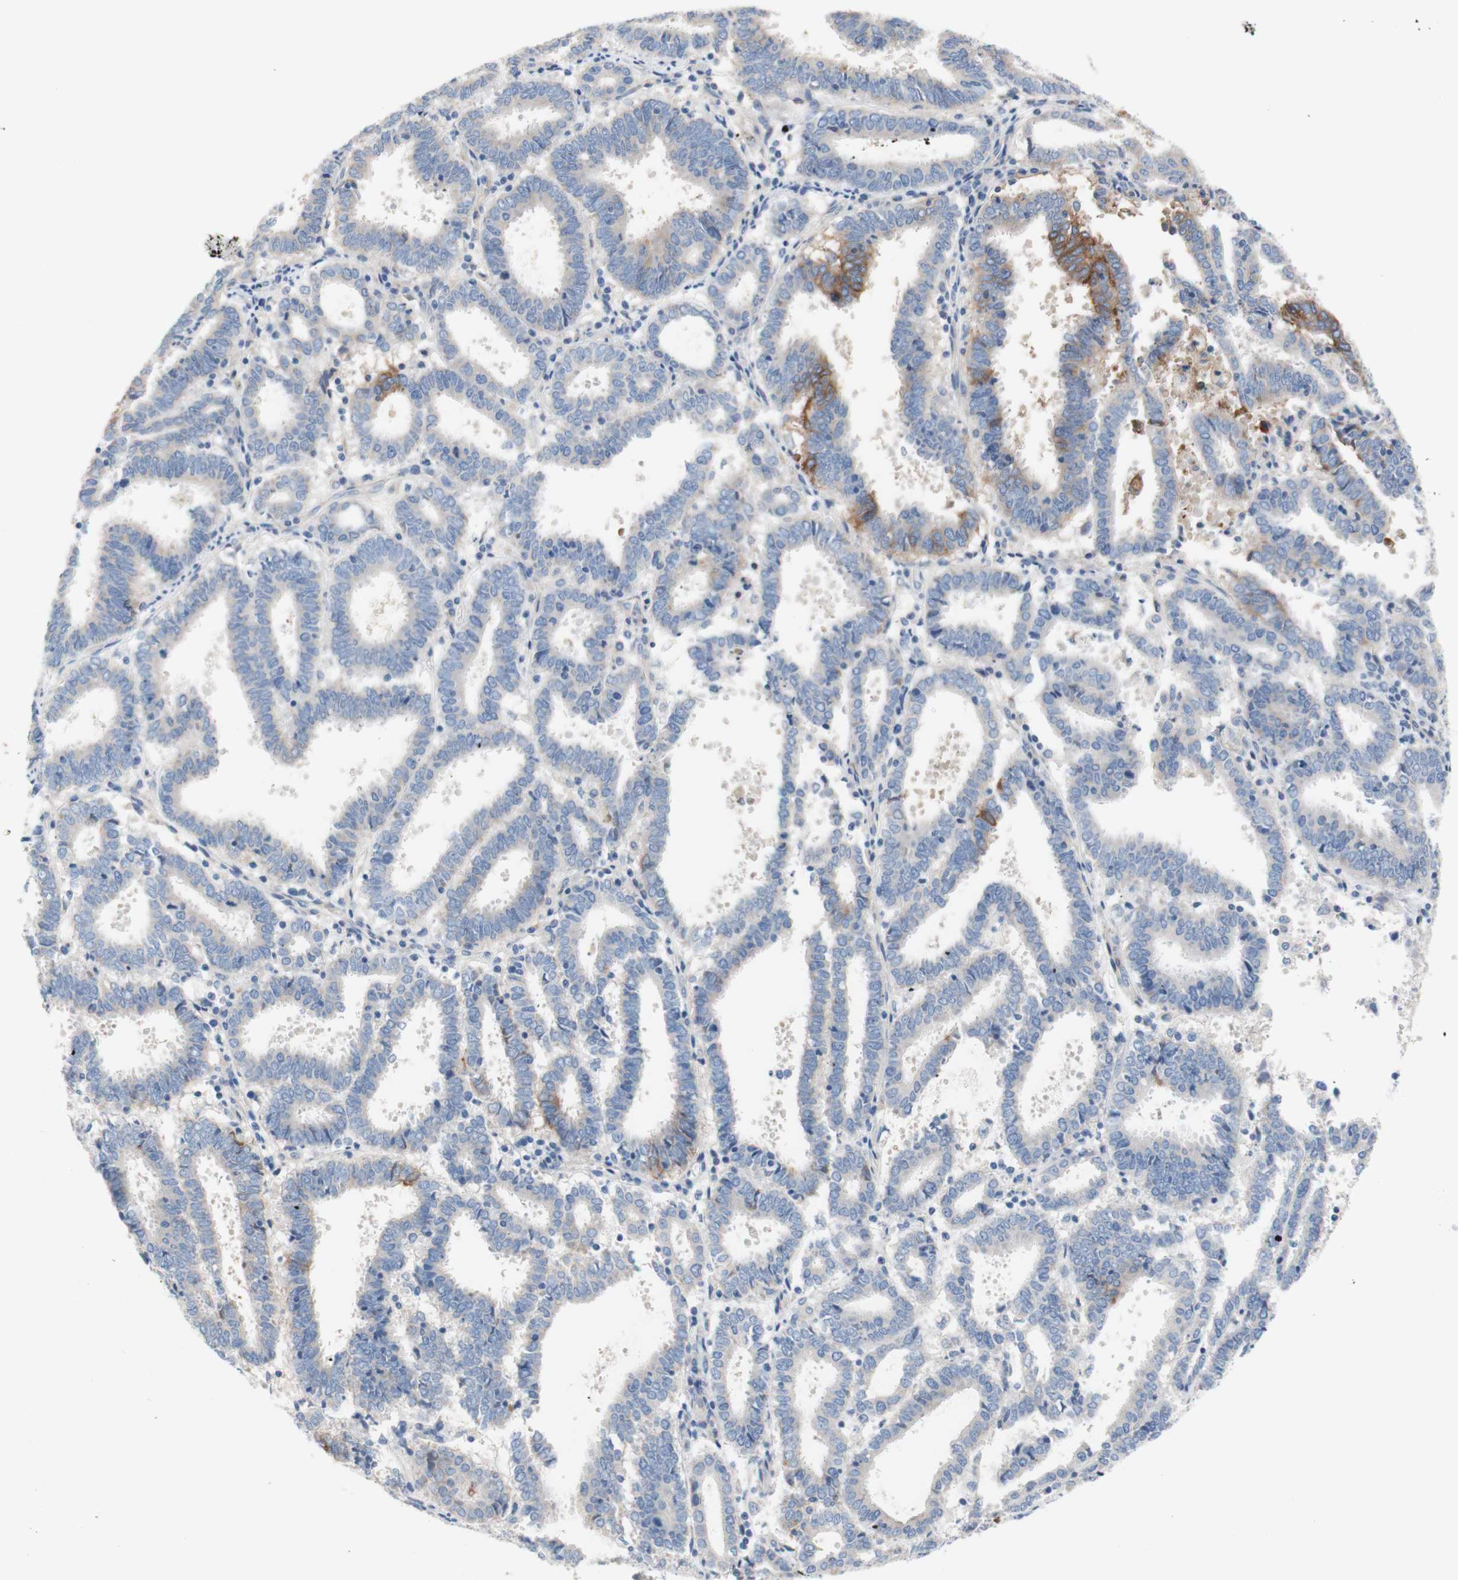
{"staining": {"intensity": "moderate", "quantity": "<25%", "location": "cytoplasmic/membranous"}, "tissue": "endometrial cancer", "cell_type": "Tumor cells", "image_type": "cancer", "snomed": [{"axis": "morphology", "description": "Adenocarcinoma, NOS"}, {"axis": "topography", "description": "Uterus"}], "caption": "Endometrial cancer stained for a protein displays moderate cytoplasmic/membranous positivity in tumor cells.", "gene": "F3", "patient": {"sex": "female", "age": 83}}